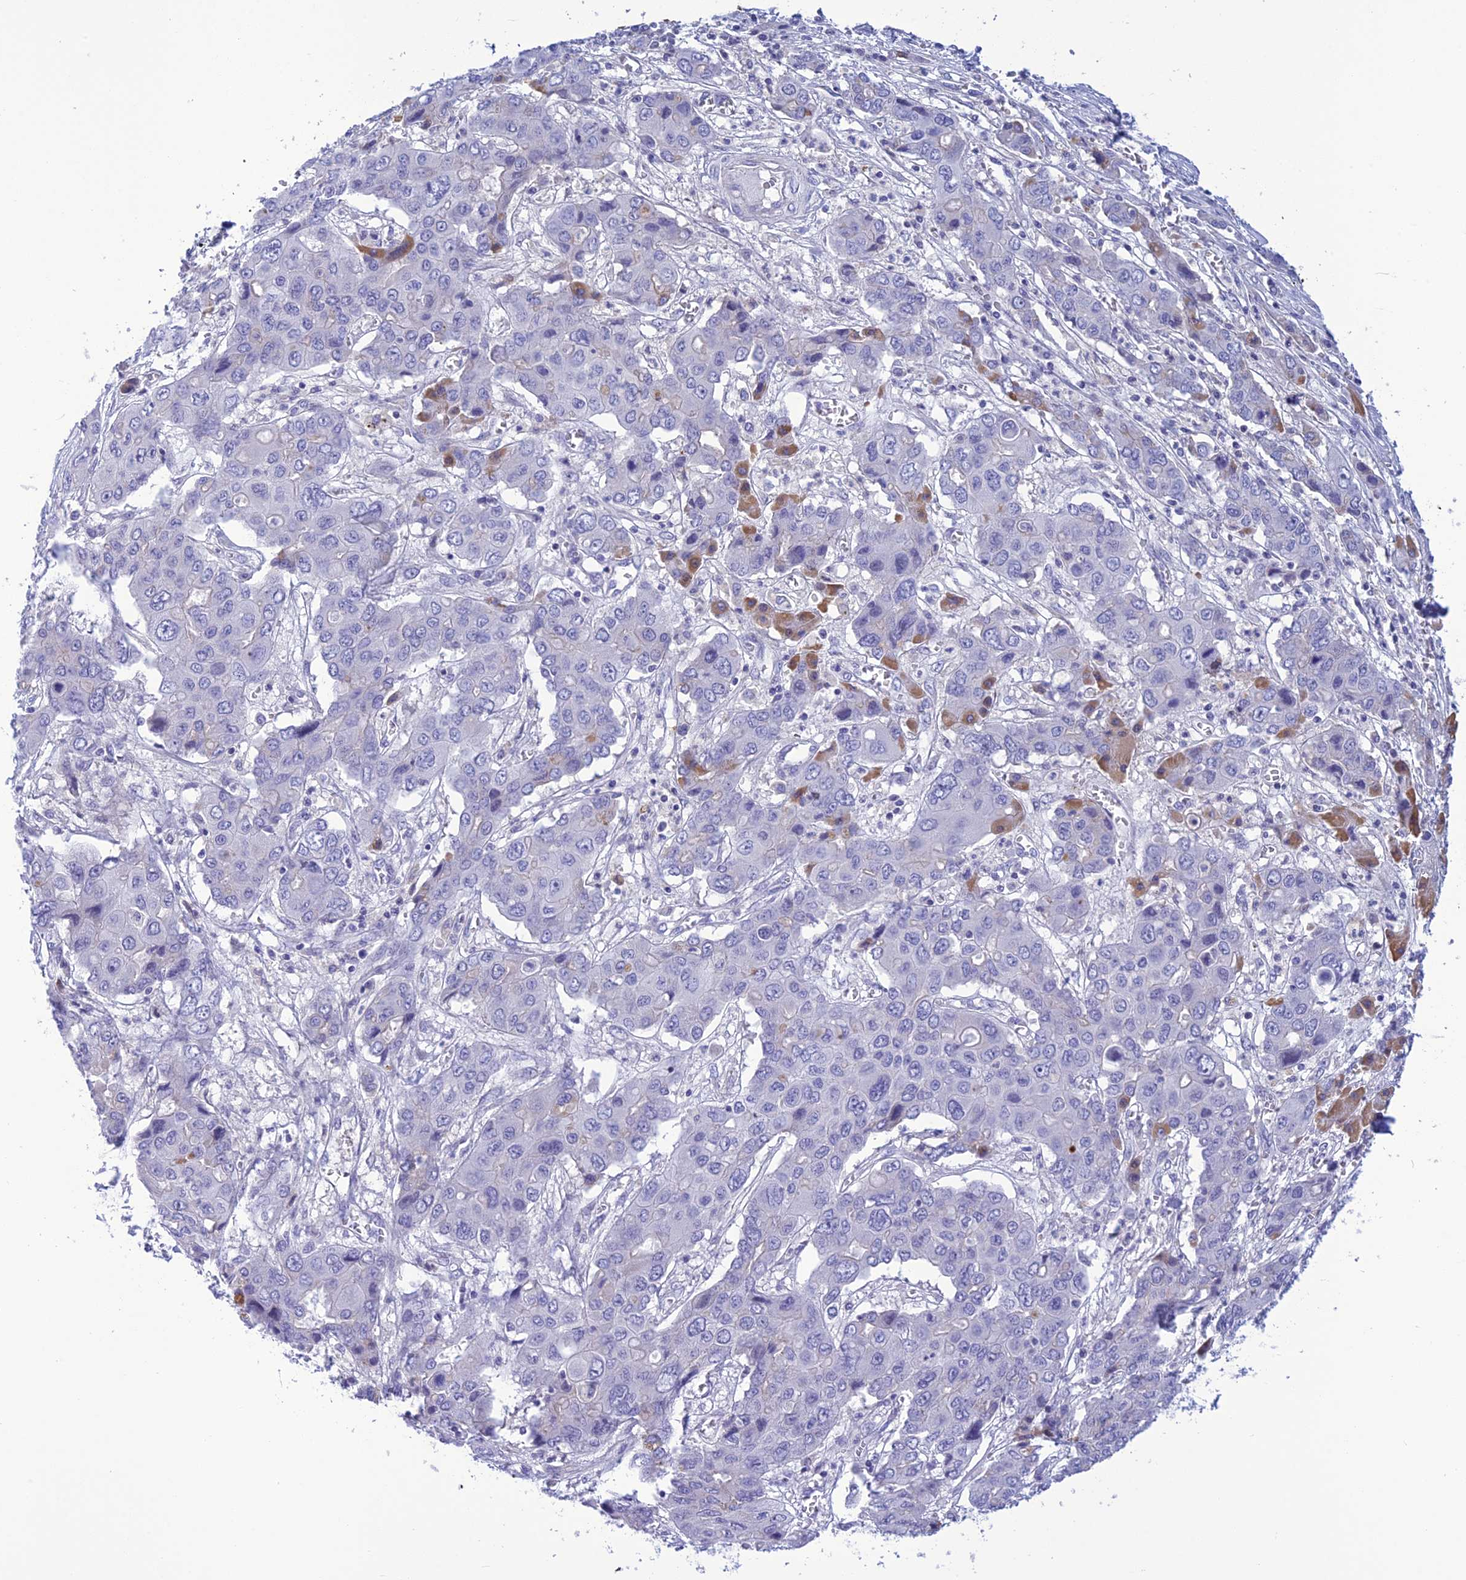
{"staining": {"intensity": "negative", "quantity": "none", "location": "none"}, "tissue": "liver cancer", "cell_type": "Tumor cells", "image_type": "cancer", "snomed": [{"axis": "morphology", "description": "Cholangiocarcinoma"}, {"axis": "topography", "description": "Liver"}], "caption": "Immunohistochemical staining of cholangiocarcinoma (liver) reveals no significant expression in tumor cells.", "gene": "BBS2", "patient": {"sex": "male", "age": 67}}